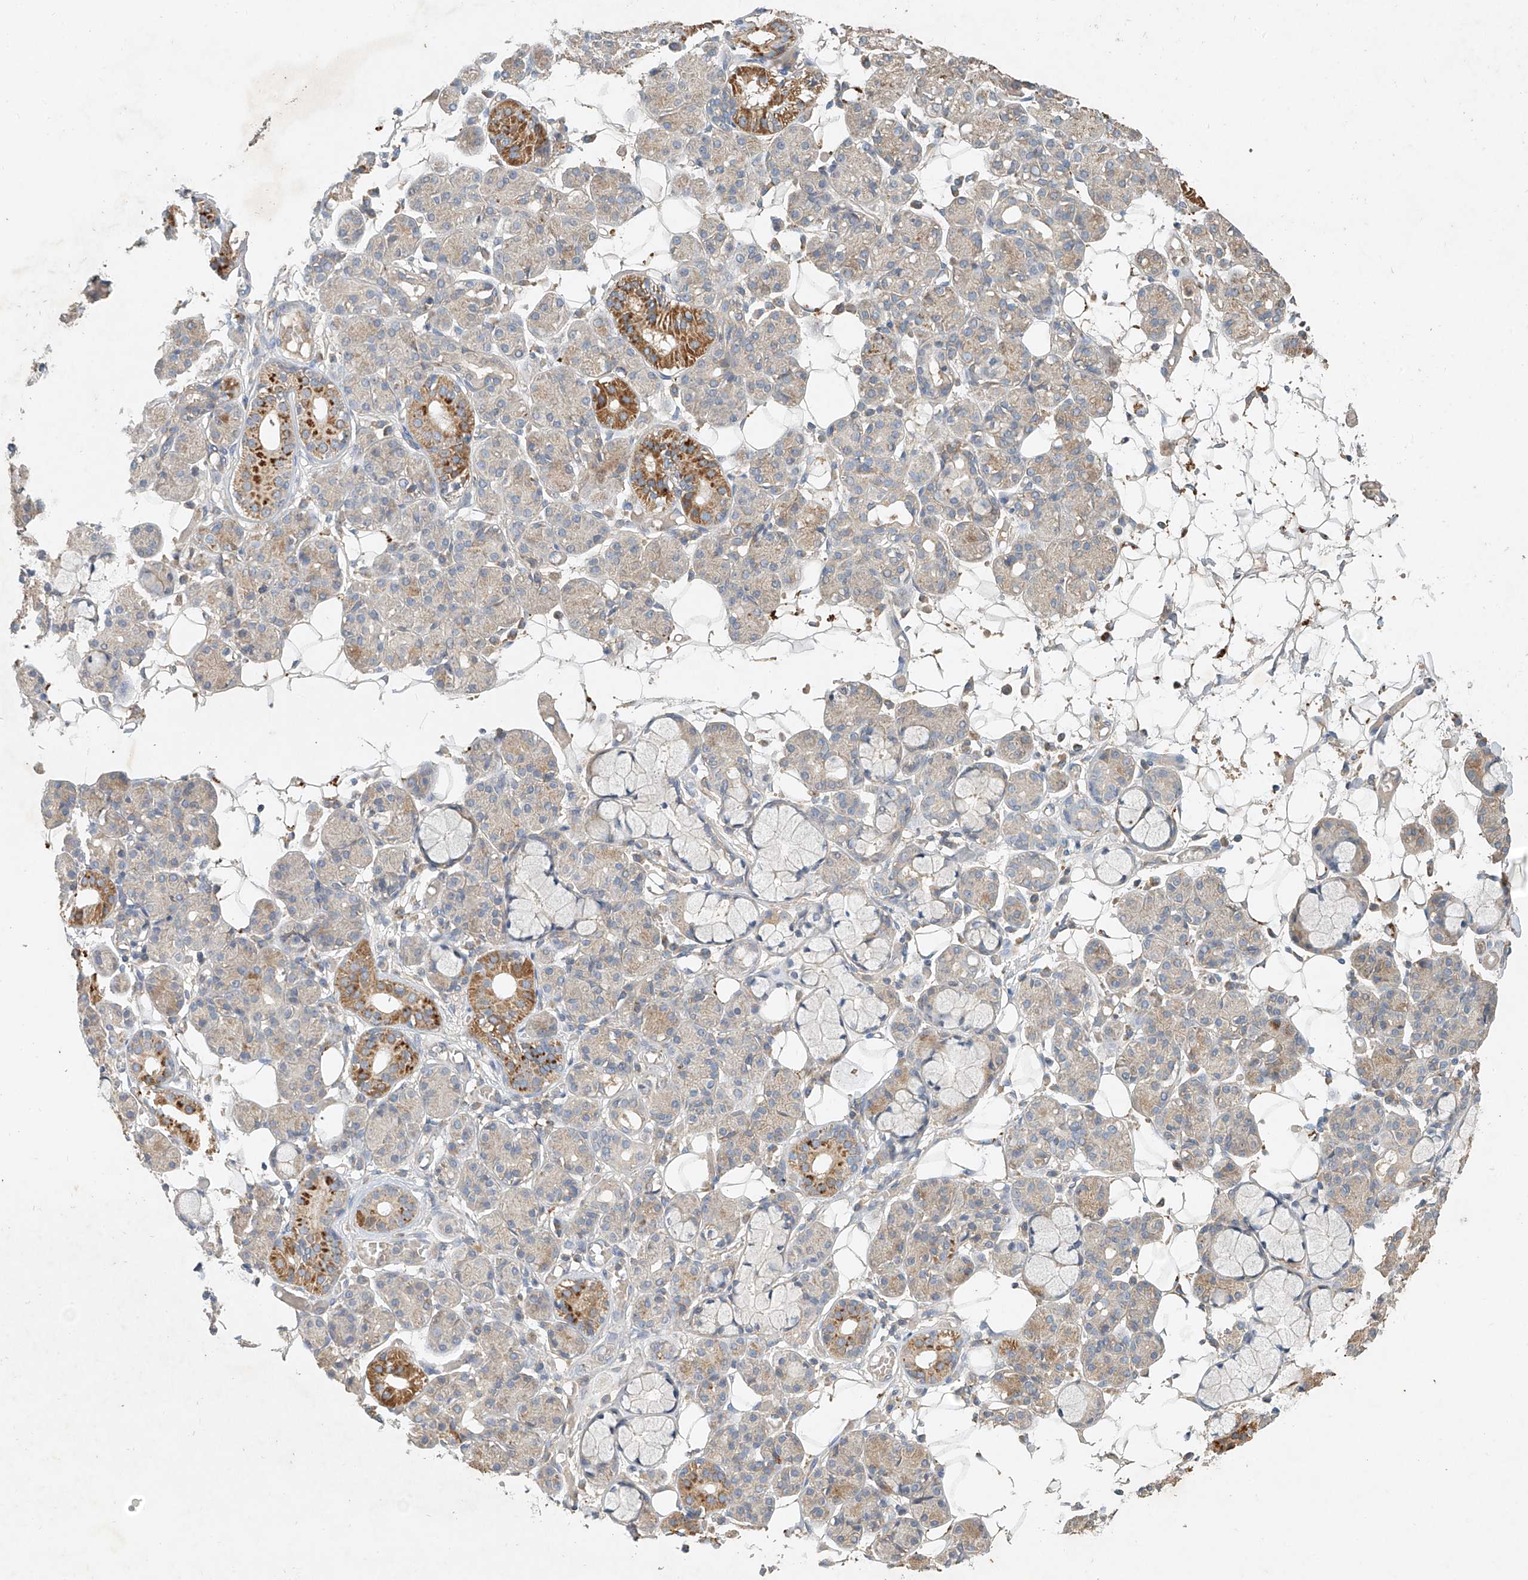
{"staining": {"intensity": "moderate", "quantity": "<25%", "location": "cytoplasmic/membranous"}, "tissue": "salivary gland", "cell_type": "Glandular cells", "image_type": "normal", "snomed": [{"axis": "morphology", "description": "Normal tissue, NOS"}, {"axis": "topography", "description": "Salivary gland"}], "caption": "Moderate cytoplasmic/membranous protein expression is identified in approximately <25% of glandular cells in salivary gland.", "gene": "GNB1L", "patient": {"sex": "male", "age": 63}}